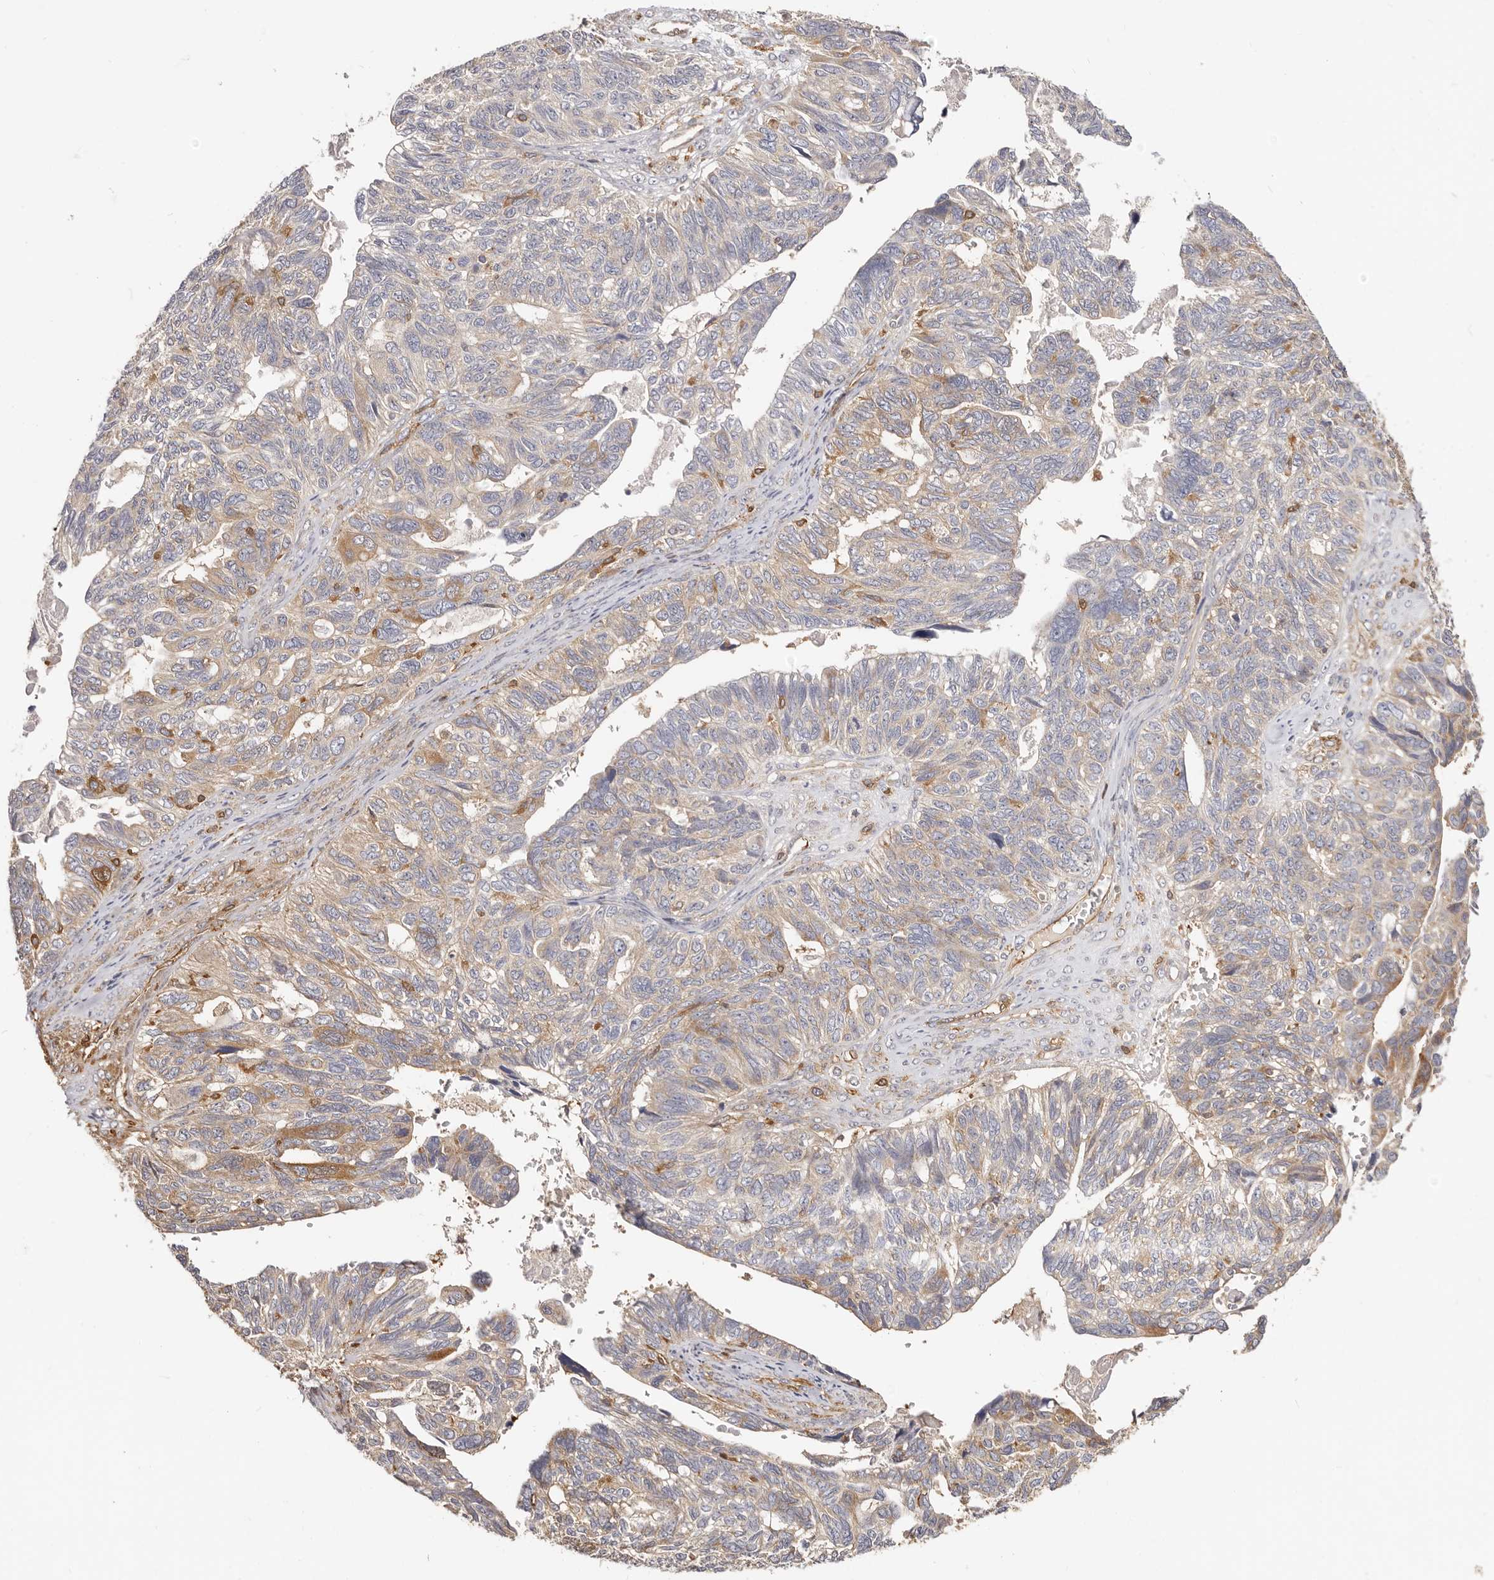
{"staining": {"intensity": "moderate", "quantity": "<25%", "location": "cytoplasmic/membranous"}, "tissue": "ovarian cancer", "cell_type": "Tumor cells", "image_type": "cancer", "snomed": [{"axis": "morphology", "description": "Cystadenocarcinoma, serous, NOS"}, {"axis": "topography", "description": "Ovary"}], "caption": "An image showing moderate cytoplasmic/membranous positivity in approximately <25% of tumor cells in ovarian cancer, as visualized by brown immunohistochemical staining.", "gene": "LAP3", "patient": {"sex": "female", "age": 79}}